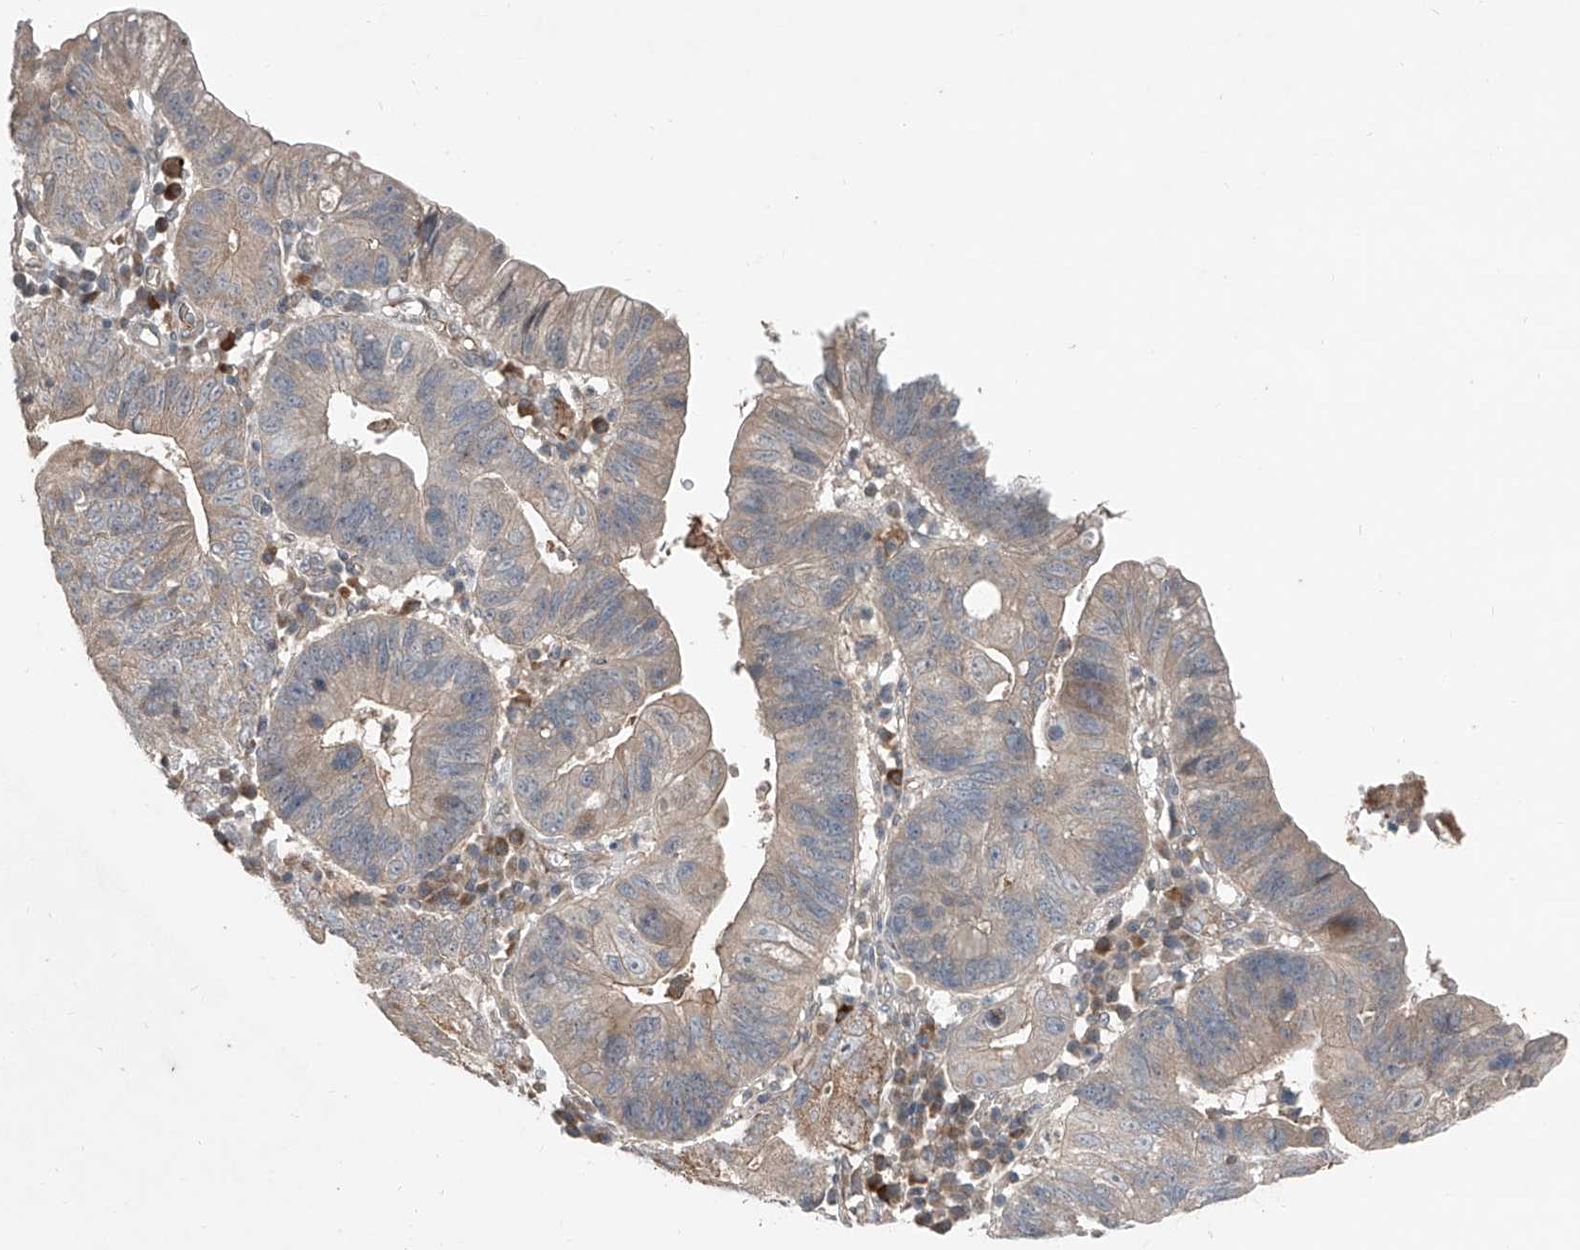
{"staining": {"intensity": "weak", "quantity": "25%-75%", "location": "cytoplasmic/membranous"}, "tissue": "stomach cancer", "cell_type": "Tumor cells", "image_type": "cancer", "snomed": [{"axis": "morphology", "description": "Adenocarcinoma, NOS"}, {"axis": "topography", "description": "Stomach"}], "caption": "Weak cytoplasmic/membranous positivity for a protein is seen in about 25%-75% of tumor cells of stomach cancer (adenocarcinoma) using IHC.", "gene": "ADAM23", "patient": {"sex": "male", "age": 59}}